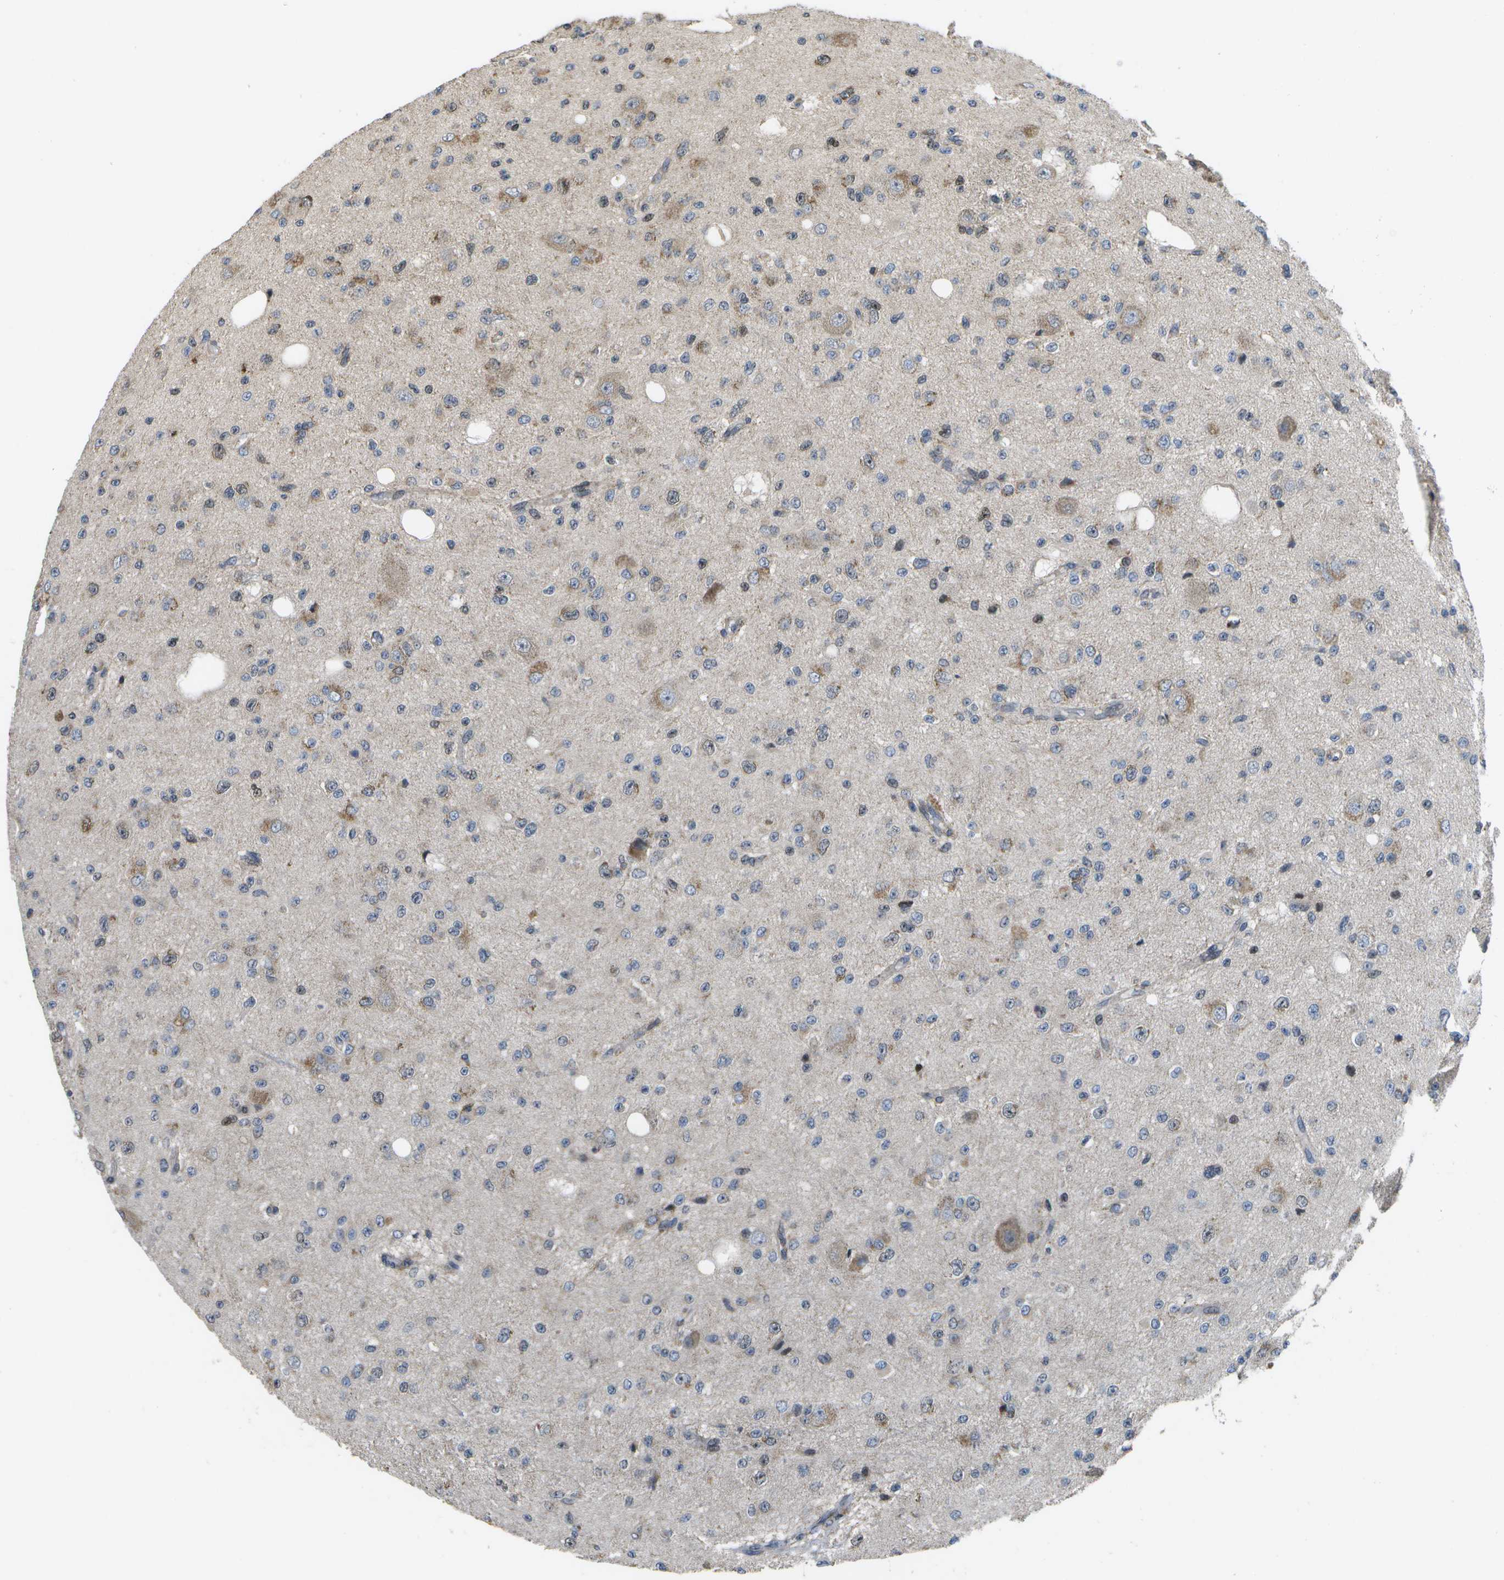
{"staining": {"intensity": "negative", "quantity": "none", "location": "none"}, "tissue": "glioma", "cell_type": "Tumor cells", "image_type": "cancer", "snomed": [{"axis": "morphology", "description": "Glioma, malignant, High grade"}, {"axis": "topography", "description": "pancreas cauda"}], "caption": "Human high-grade glioma (malignant) stained for a protein using immunohistochemistry shows no staining in tumor cells.", "gene": "HADHA", "patient": {"sex": "male", "age": 60}}